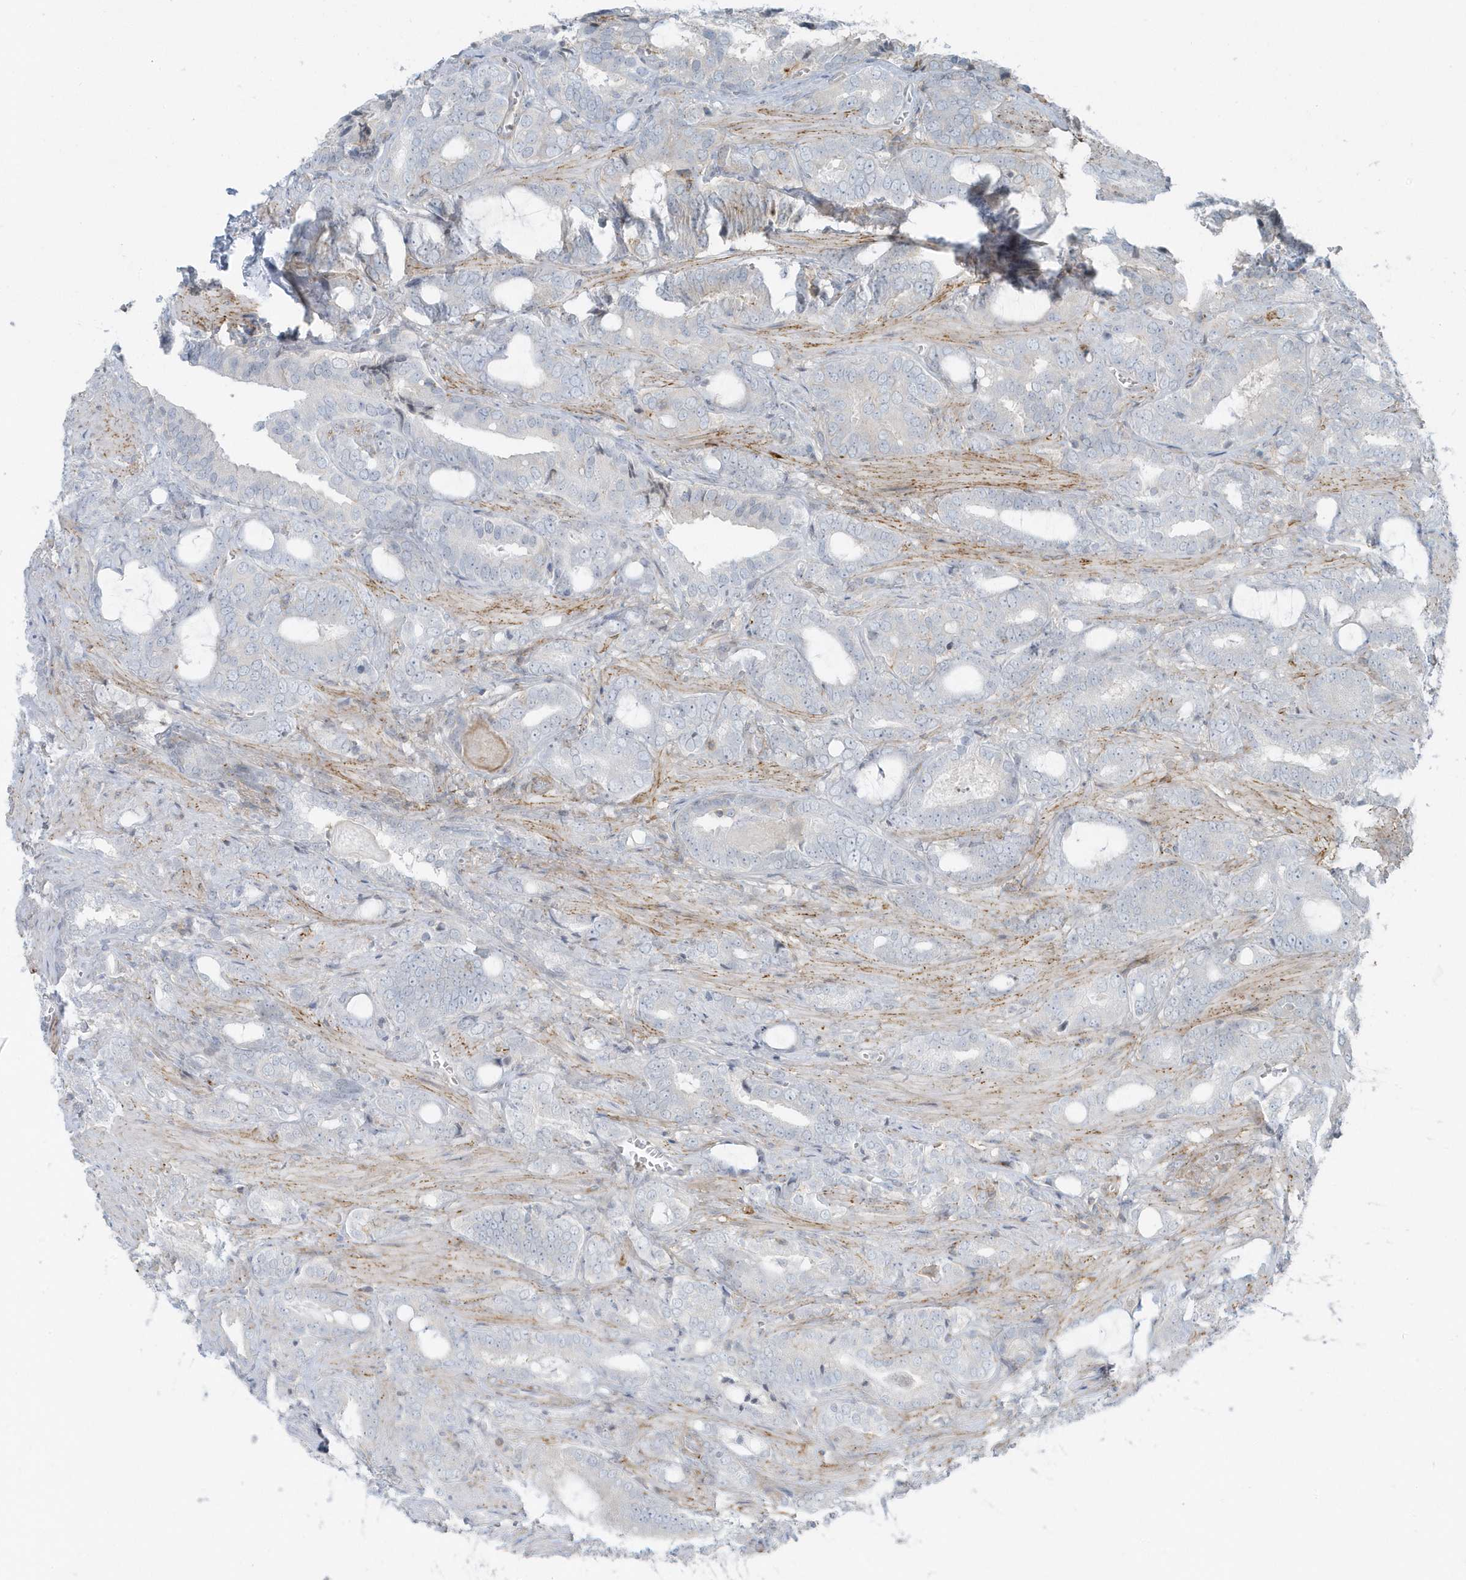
{"staining": {"intensity": "negative", "quantity": "none", "location": "none"}, "tissue": "prostate cancer", "cell_type": "Tumor cells", "image_type": "cancer", "snomed": [{"axis": "morphology", "description": "Adenocarcinoma, High grade"}, {"axis": "topography", "description": "Prostate and seminal vesicle, NOS"}], "caption": "Human prostate cancer stained for a protein using IHC shows no positivity in tumor cells.", "gene": "CACNB2", "patient": {"sex": "male", "age": 67}}